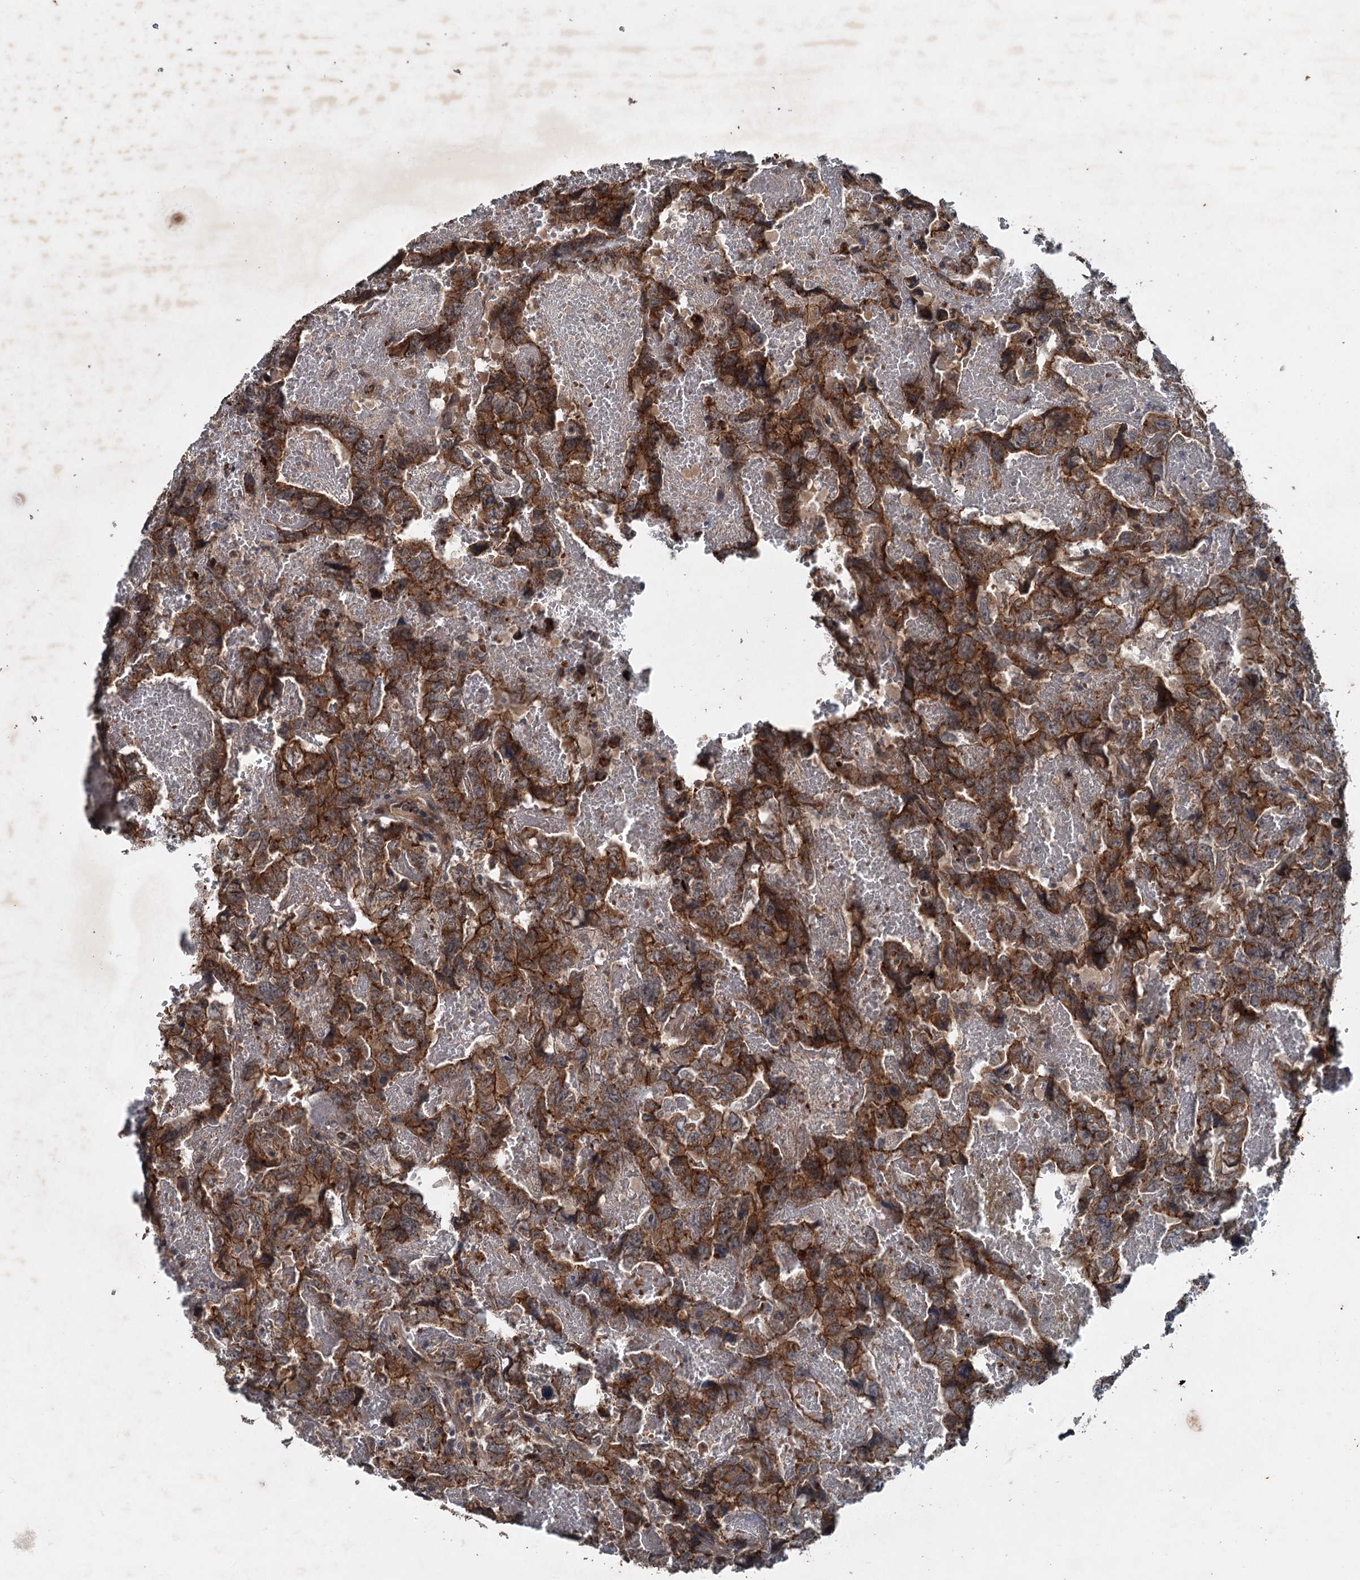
{"staining": {"intensity": "strong", "quantity": ">75%", "location": "cytoplasmic/membranous"}, "tissue": "testis cancer", "cell_type": "Tumor cells", "image_type": "cancer", "snomed": [{"axis": "morphology", "description": "Carcinoma, Embryonal, NOS"}, {"axis": "topography", "description": "Testis"}], "caption": "The immunohistochemical stain highlights strong cytoplasmic/membranous positivity in tumor cells of testis embryonal carcinoma tissue.", "gene": "N4BP2L2", "patient": {"sex": "male", "age": 45}}